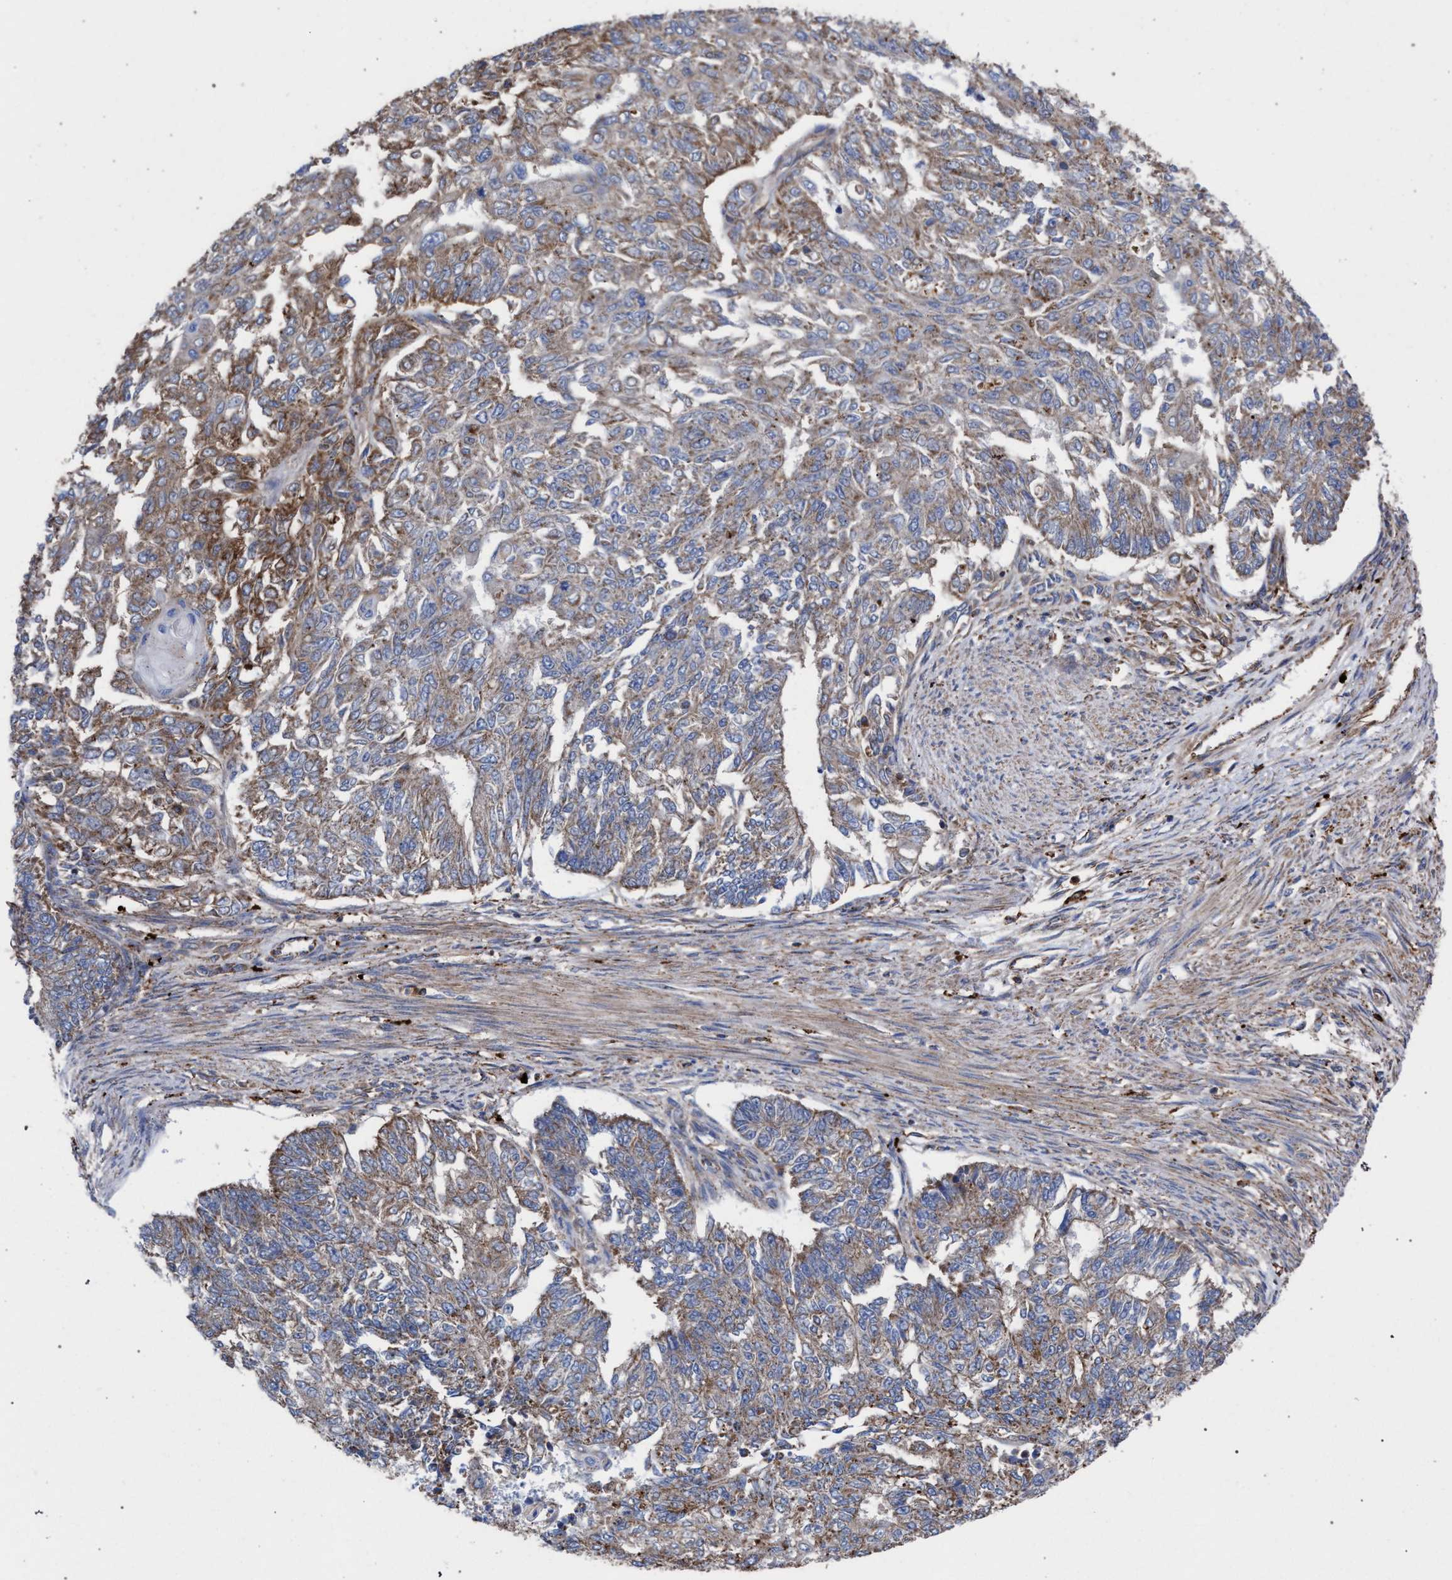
{"staining": {"intensity": "moderate", "quantity": "25%-75%", "location": "cytoplasmic/membranous"}, "tissue": "endometrial cancer", "cell_type": "Tumor cells", "image_type": "cancer", "snomed": [{"axis": "morphology", "description": "Adenocarcinoma, NOS"}, {"axis": "topography", "description": "Endometrium"}], "caption": "IHC of endometrial cancer (adenocarcinoma) demonstrates medium levels of moderate cytoplasmic/membranous positivity in about 25%-75% of tumor cells.", "gene": "PPT1", "patient": {"sex": "female", "age": 32}}